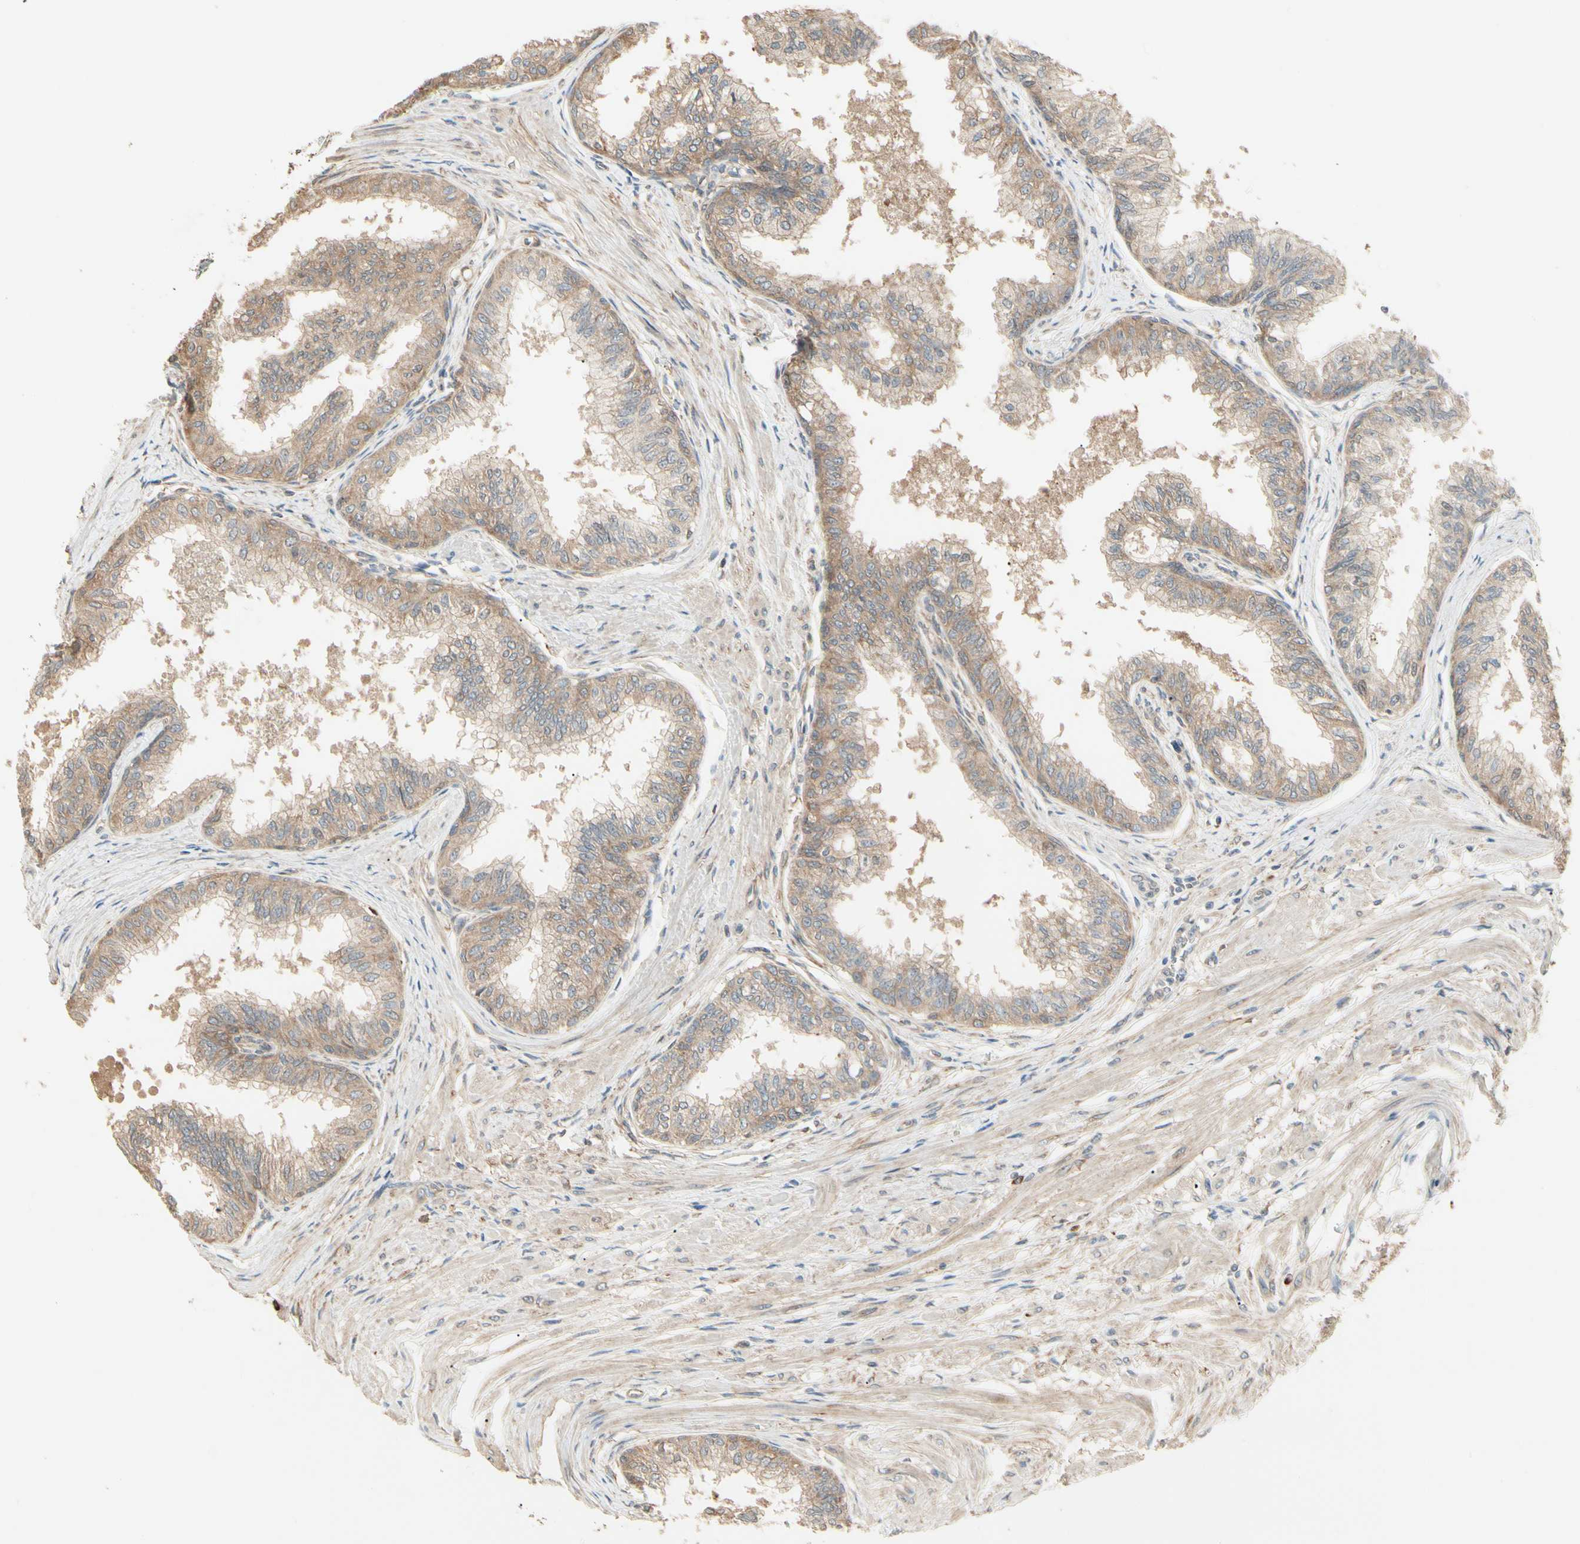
{"staining": {"intensity": "moderate", "quantity": ">75%", "location": "cytoplasmic/membranous"}, "tissue": "prostate", "cell_type": "Glandular cells", "image_type": "normal", "snomed": [{"axis": "morphology", "description": "Normal tissue, NOS"}, {"axis": "topography", "description": "Prostate"}, {"axis": "topography", "description": "Seminal veicle"}], "caption": "High-magnification brightfield microscopy of unremarkable prostate stained with DAB (brown) and counterstained with hematoxylin (blue). glandular cells exhibit moderate cytoplasmic/membranous positivity is identified in about>75% of cells. (DAB IHC with brightfield microscopy, high magnification).", "gene": "IRAG1", "patient": {"sex": "male", "age": 60}}